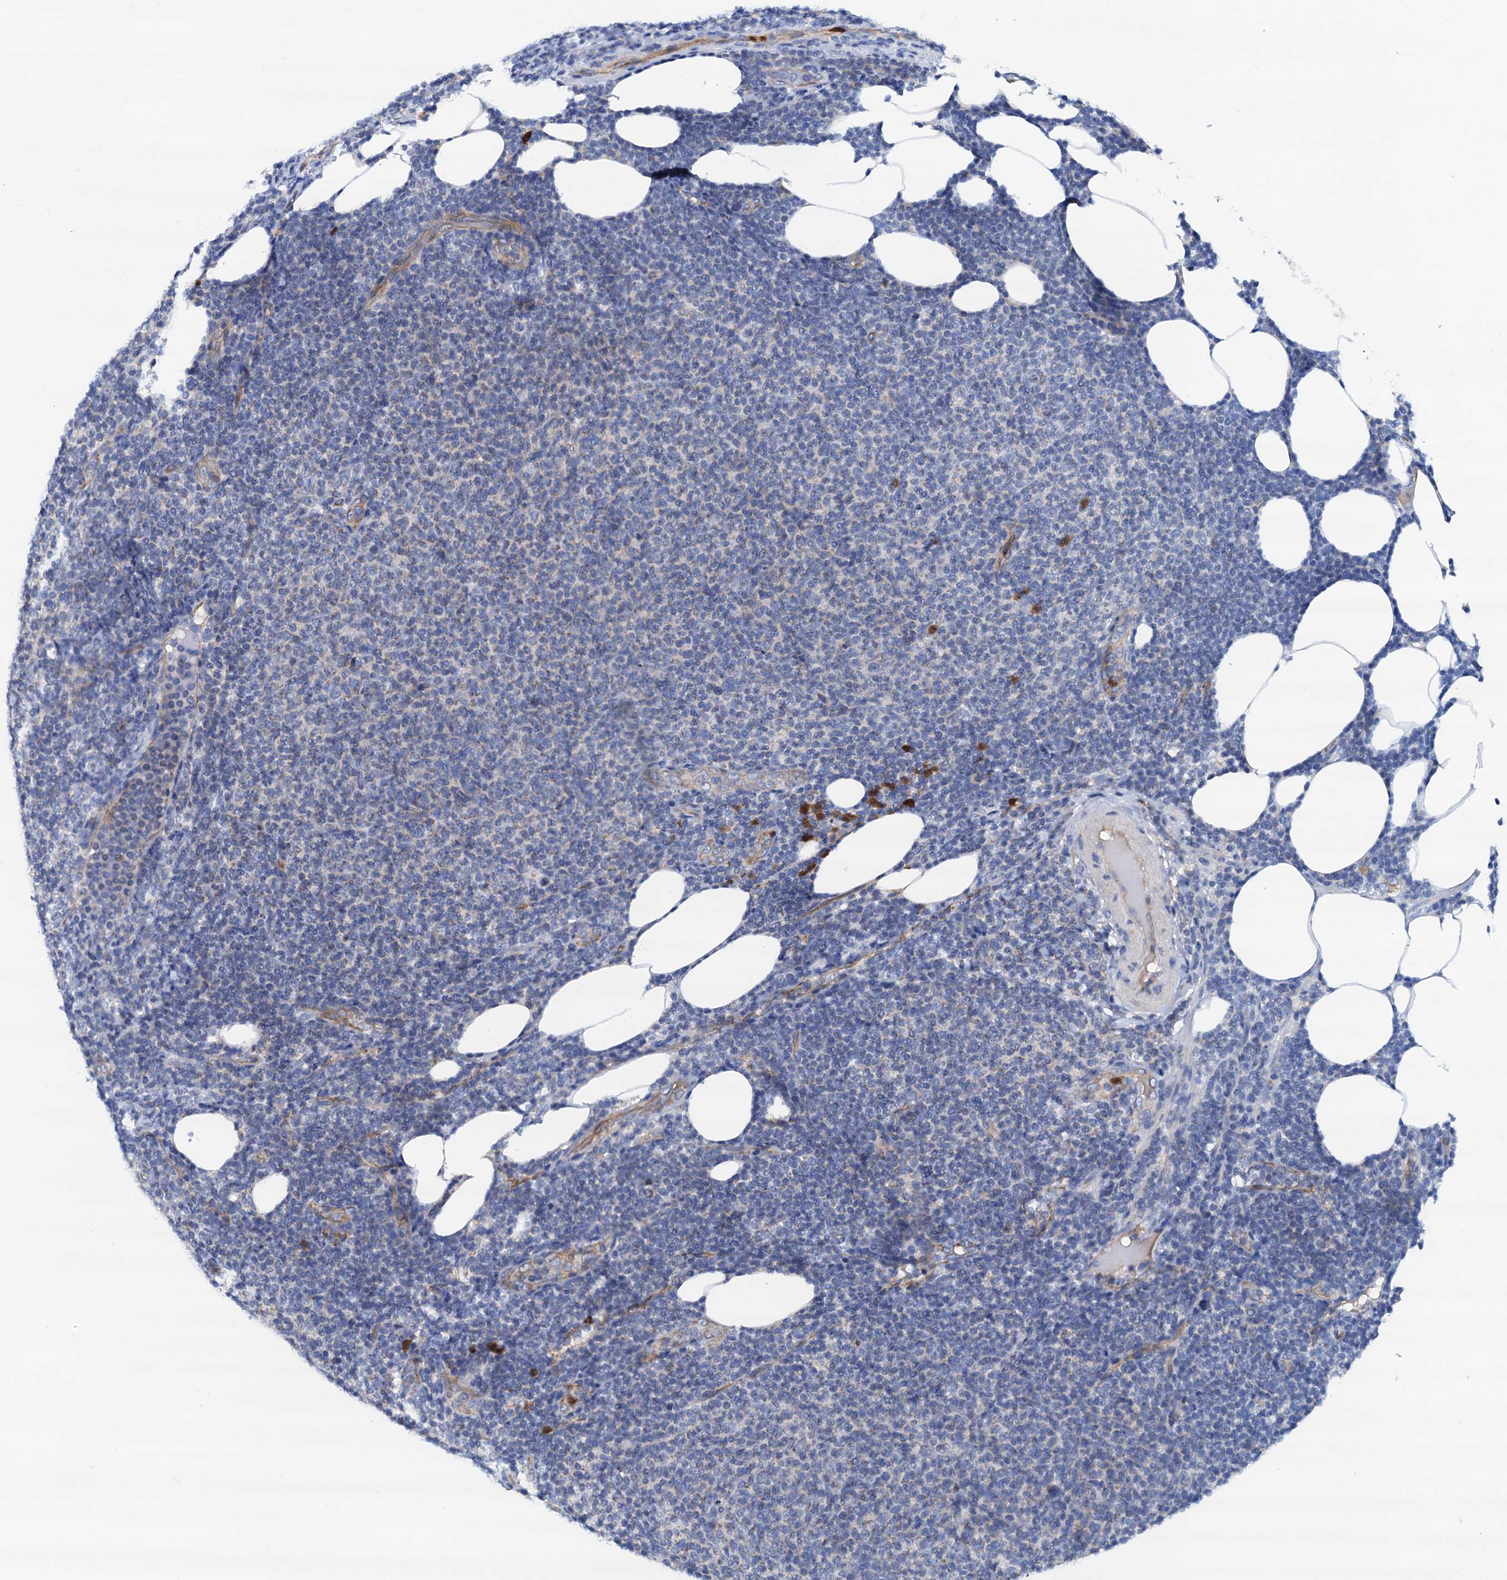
{"staining": {"intensity": "negative", "quantity": "none", "location": "none"}, "tissue": "lymphoma", "cell_type": "Tumor cells", "image_type": "cancer", "snomed": [{"axis": "morphology", "description": "Malignant lymphoma, non-Hodgkin's type, Low grade"}, {"axis": "topography", "description": "Lymph node"}], "caption": "This is an IHC photomicrograph of human lymphoma. There is no positivity in tumor cells.", "gene": "RASSF9", "patient": {"sex": "male", "age": 66}}